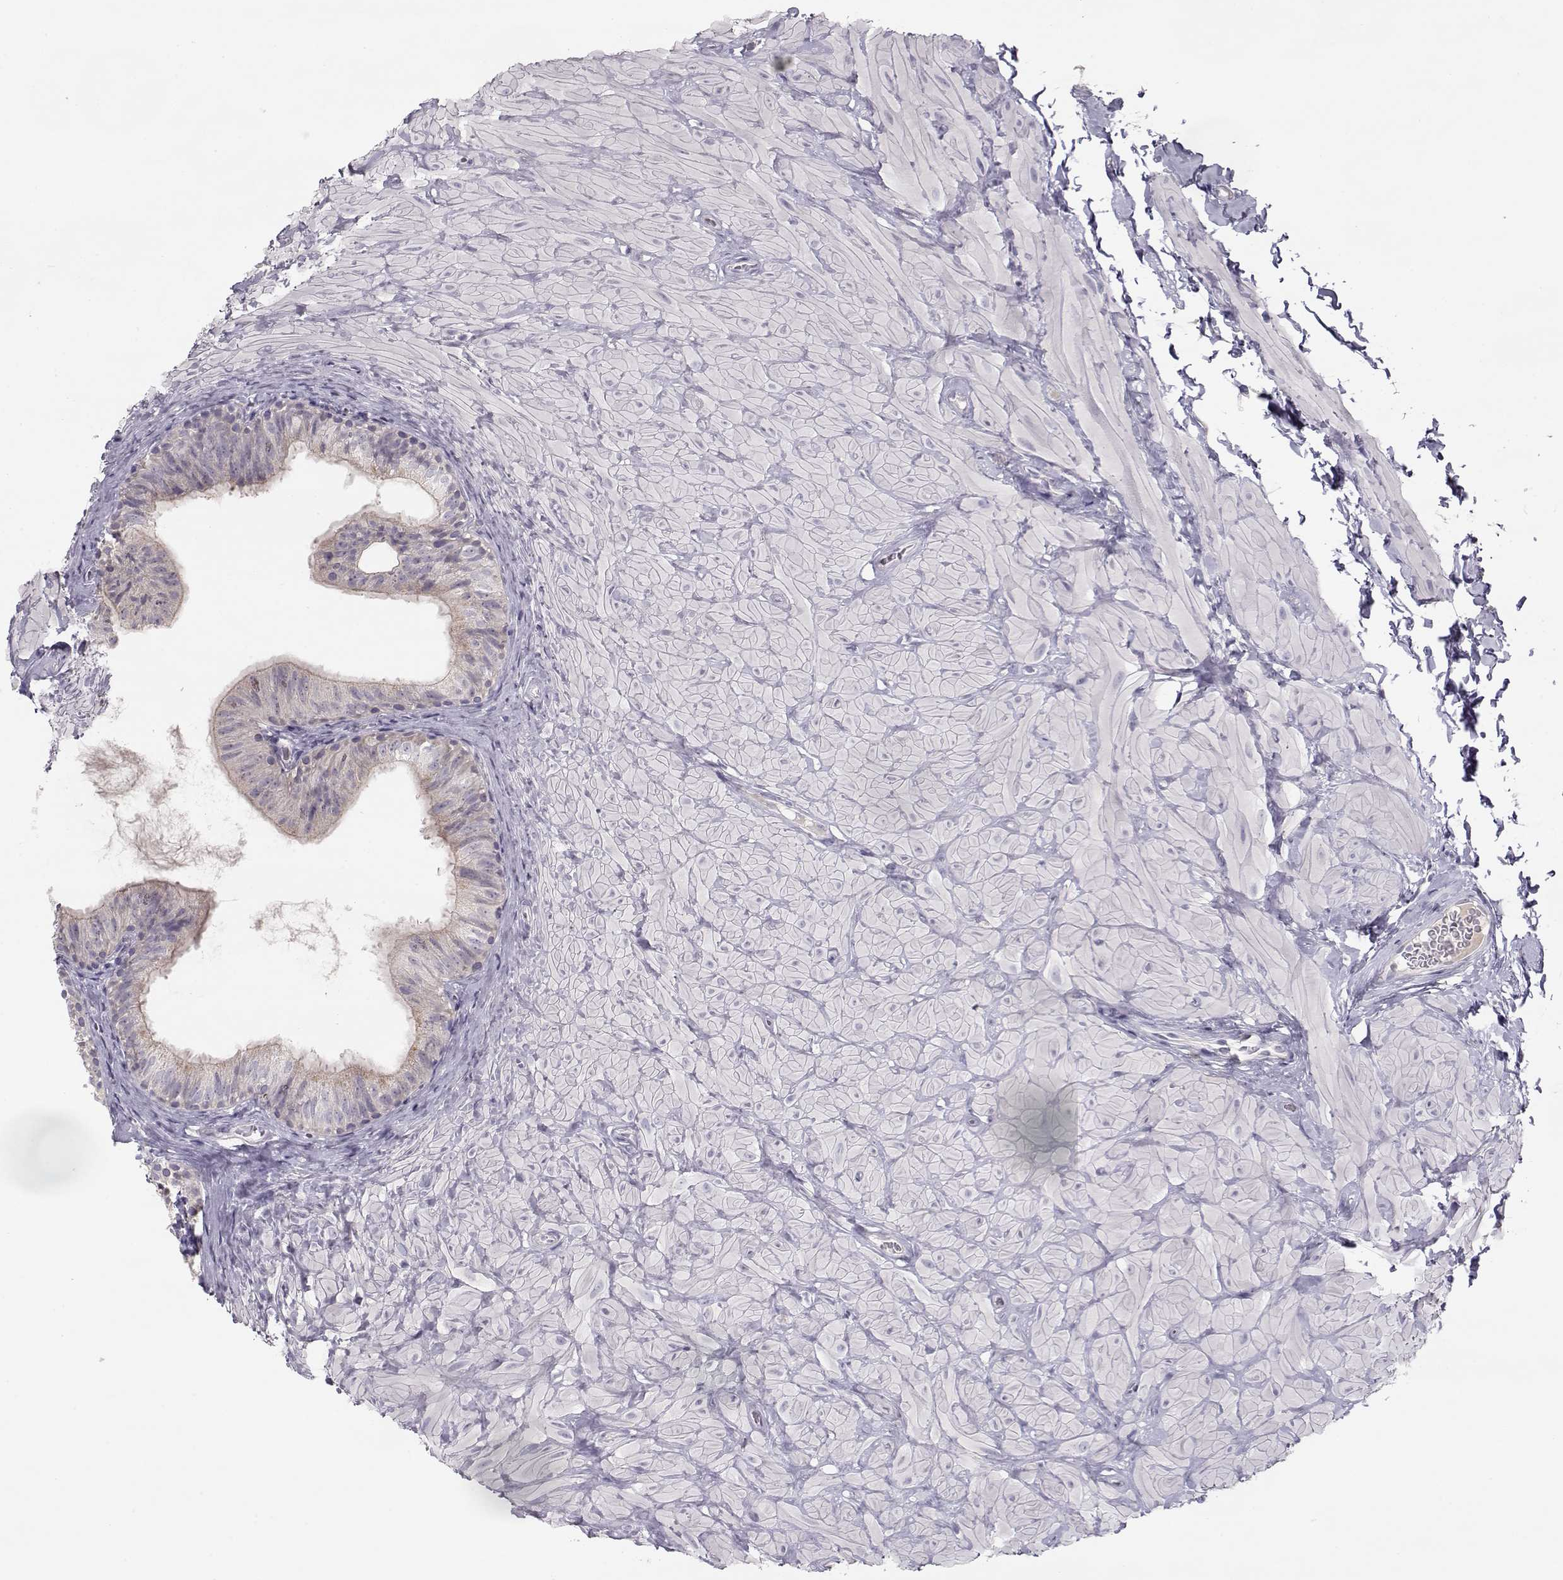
{"staining": {"intensity": "weak", "quantity": "25%-75%", "location": "cytoplasmic/membranous"}, "tissue": "epididymis", "cell_type": "Glandular cells", "image_type": "normal", "snomed": [{"axis": "morphology", "description": "Normal tissue, NOS"}, {"axis": "topography", "description": "Epididymis"}, {"axis": "topography", "description": "Vas deferens"}], "caption": "Immunohistochemical staining of benign human epididymis exhibits weak cytoplasmic/membranous protein expression in about 25%-75% of glandular cells.", "gene": "GRK1", "patient": {"sex": "male", "age": 23}}